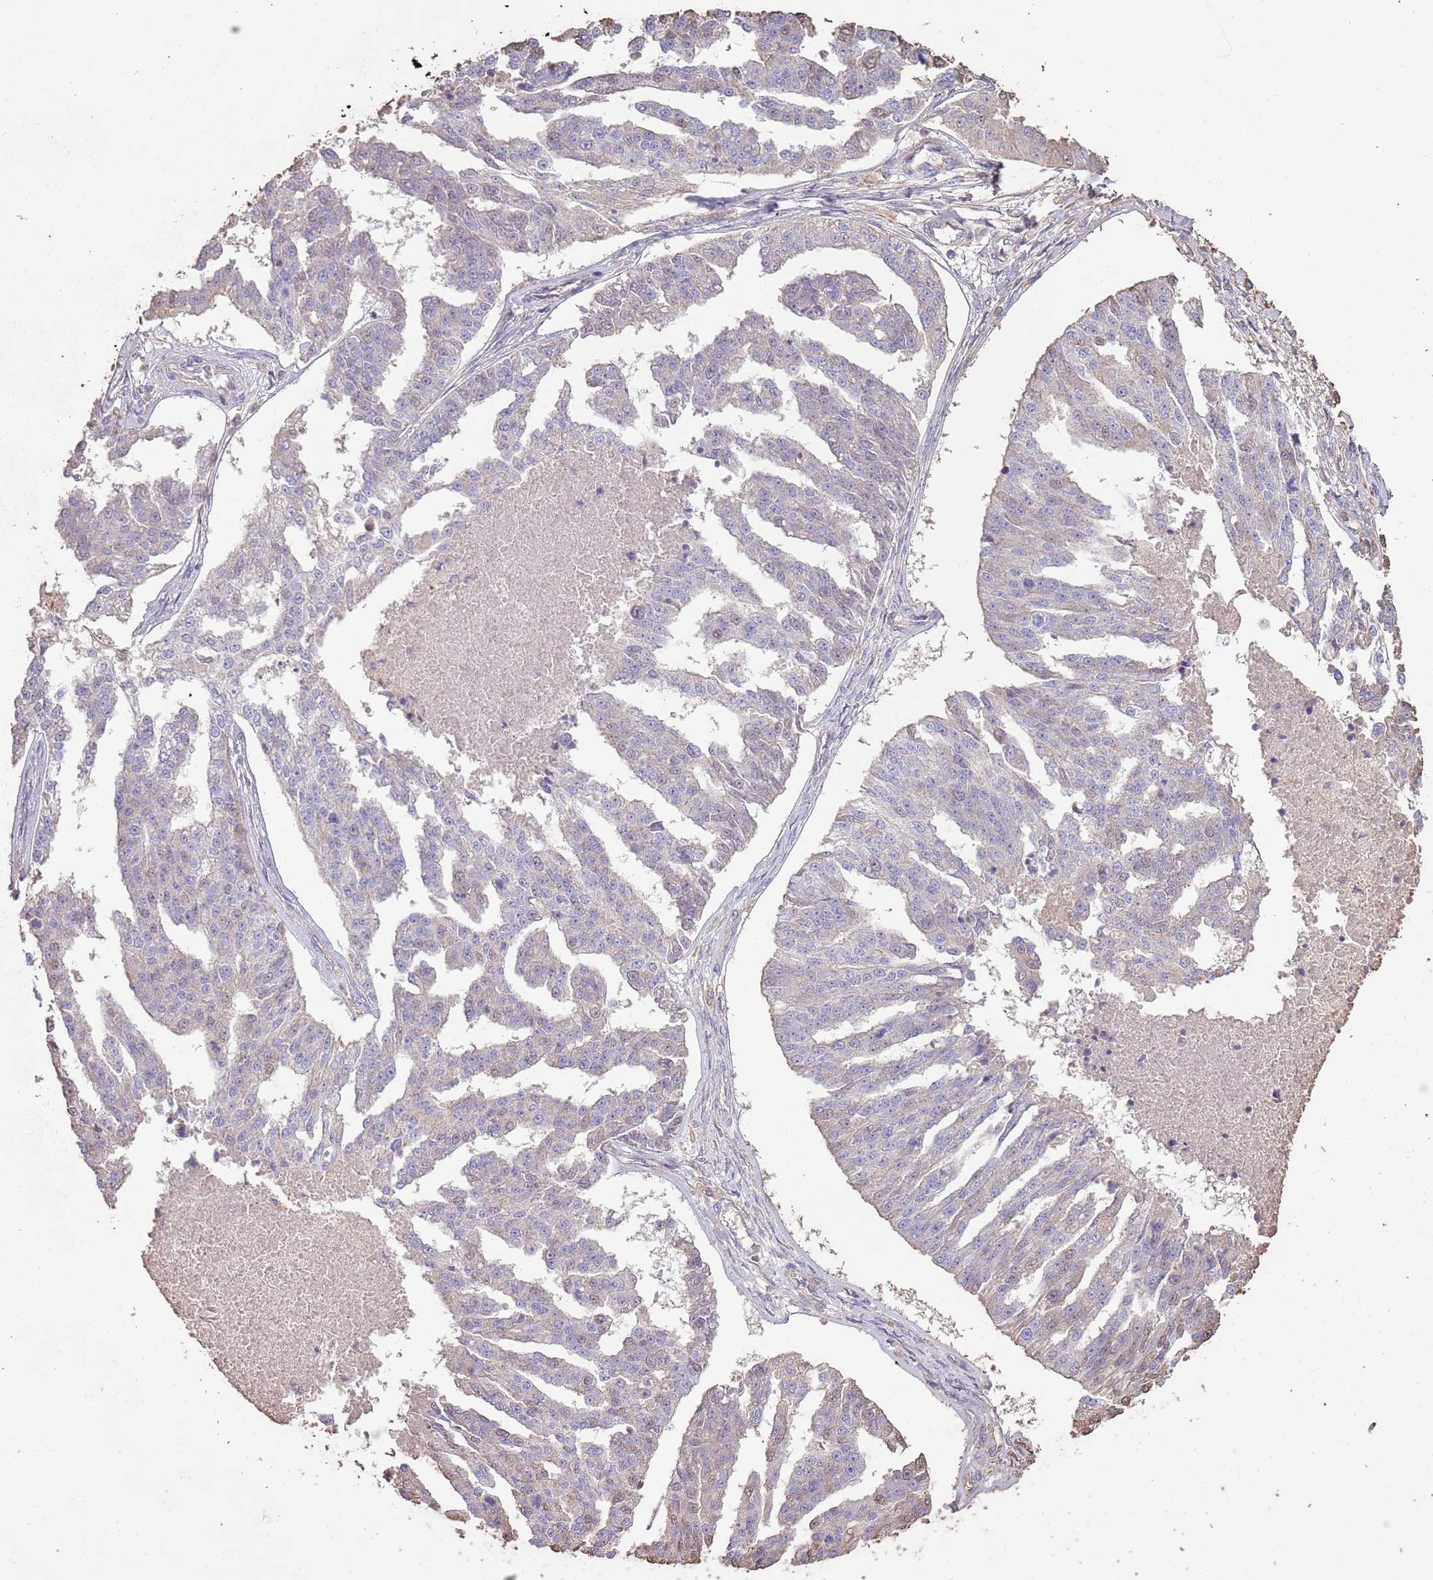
{"staining": {"intensity": "negative", "quantity": "none", "location": "none"}, "tissue": "ovarian cancer", "cell_type": "Tumor cells", "image_type": "cancer", "snomed": [{"axis": "morphology", "description": "Cystadenocarcinoma, serous, NOS"}, {"axis": "topography", "description": "Ovary"}], "caption": "An image of human ovarian cancer (serous cystadenocarcinoma) is negative for staining in tumor cells. Nuclei are stained in blue.", "gene": "FECH", "patient": {"sex": "female", "age": 58}}